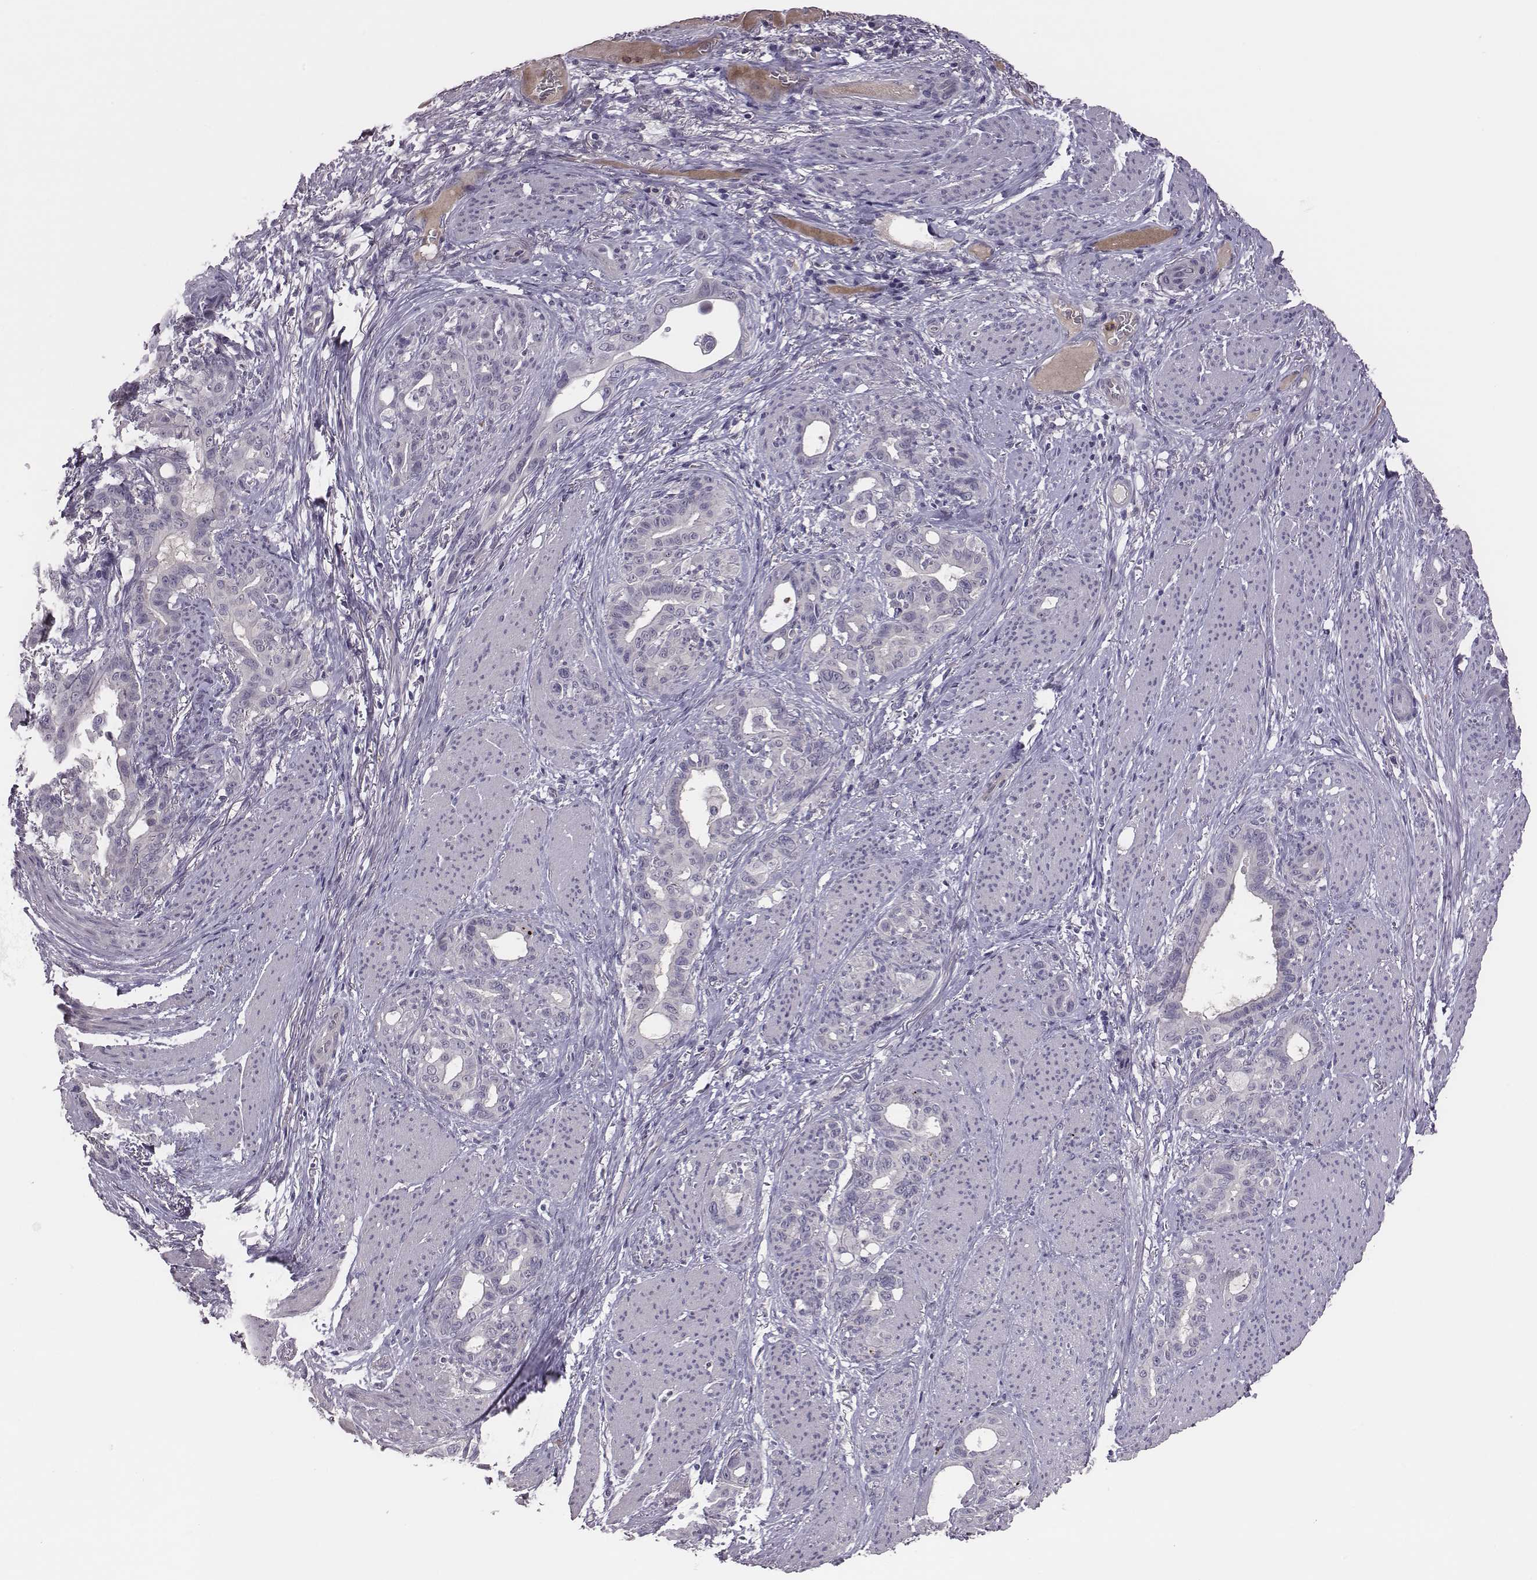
{"staining": {"intensity": "negative", "quantity": "none", "location": "none"}, "tissue": "stomach cancer", "cell_type": "Tumor cells", "image_type": "cancer", "snomed": [{"axis": "morphology", "description": "Normal tissue, NOS"}, {"axis": "morphology", "description": "Adenocarcinoma, NOS"}, {"axis": "topography", "description": "Esophagus"}, {"axis": "topography", "description": "Stomach, upper"}], "caption": "High power microscopy photomicrograph of an immunohistochemistry (IHC) micrograph of adenocarcinoma (stomach), revealing no significant staining in tumor cells. (IHC, brightfield microscopy, high magnification).", "gene": "KMO", "patient": {"sex": "male", "age": 62}}